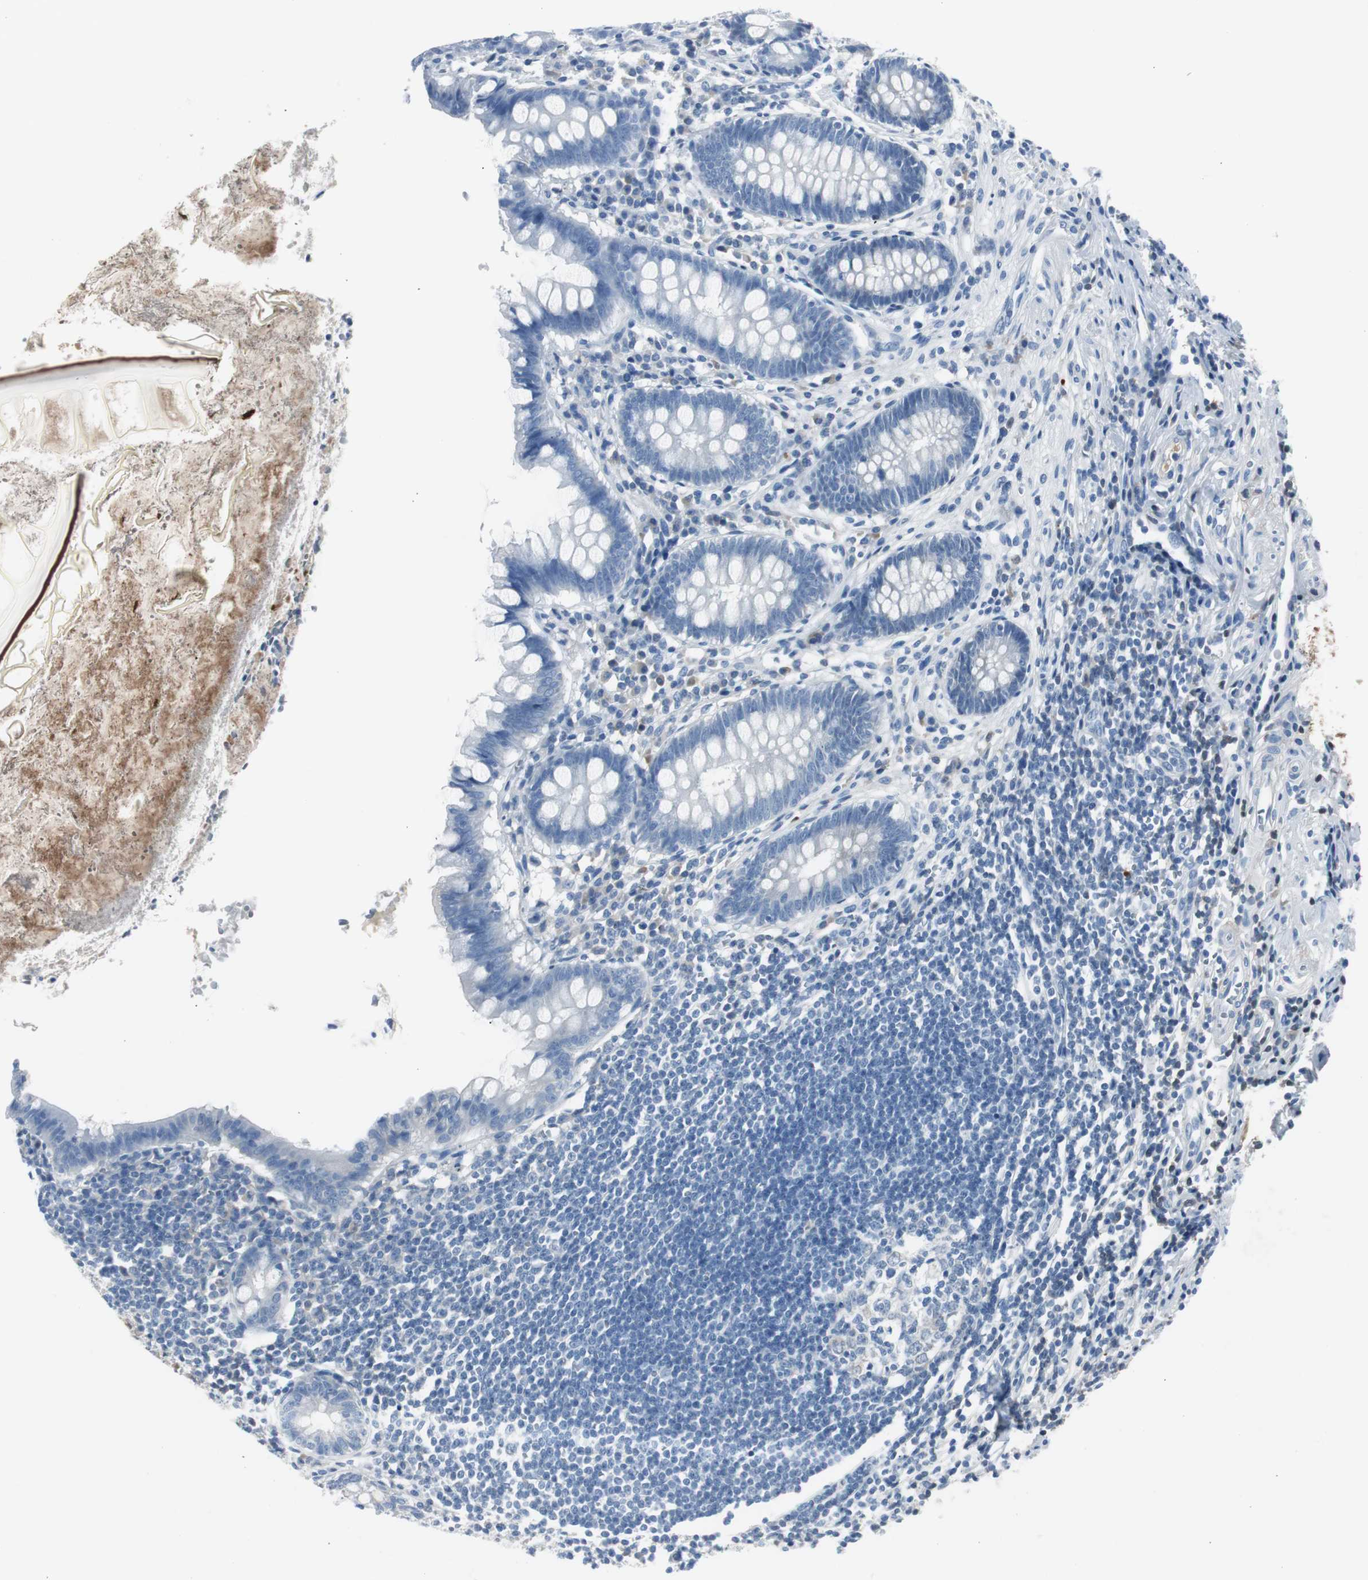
{"staining": {"intensity": "negative", "quantity": "none", "location": "none"}, "tissue": "appendix", "cell_type": "Glandular cells", "image_type": "normal", "snomed": [{"axis": "morphology", "description": "Normal tissue, NOS"}, {"axis": "topography", "description": "Appendix"}], "caption": "Glandular cells are negative for brown protein staining in benign appendix.", "gene": "SERPINF1", "patient": {"sex": "female", "age": 50}}